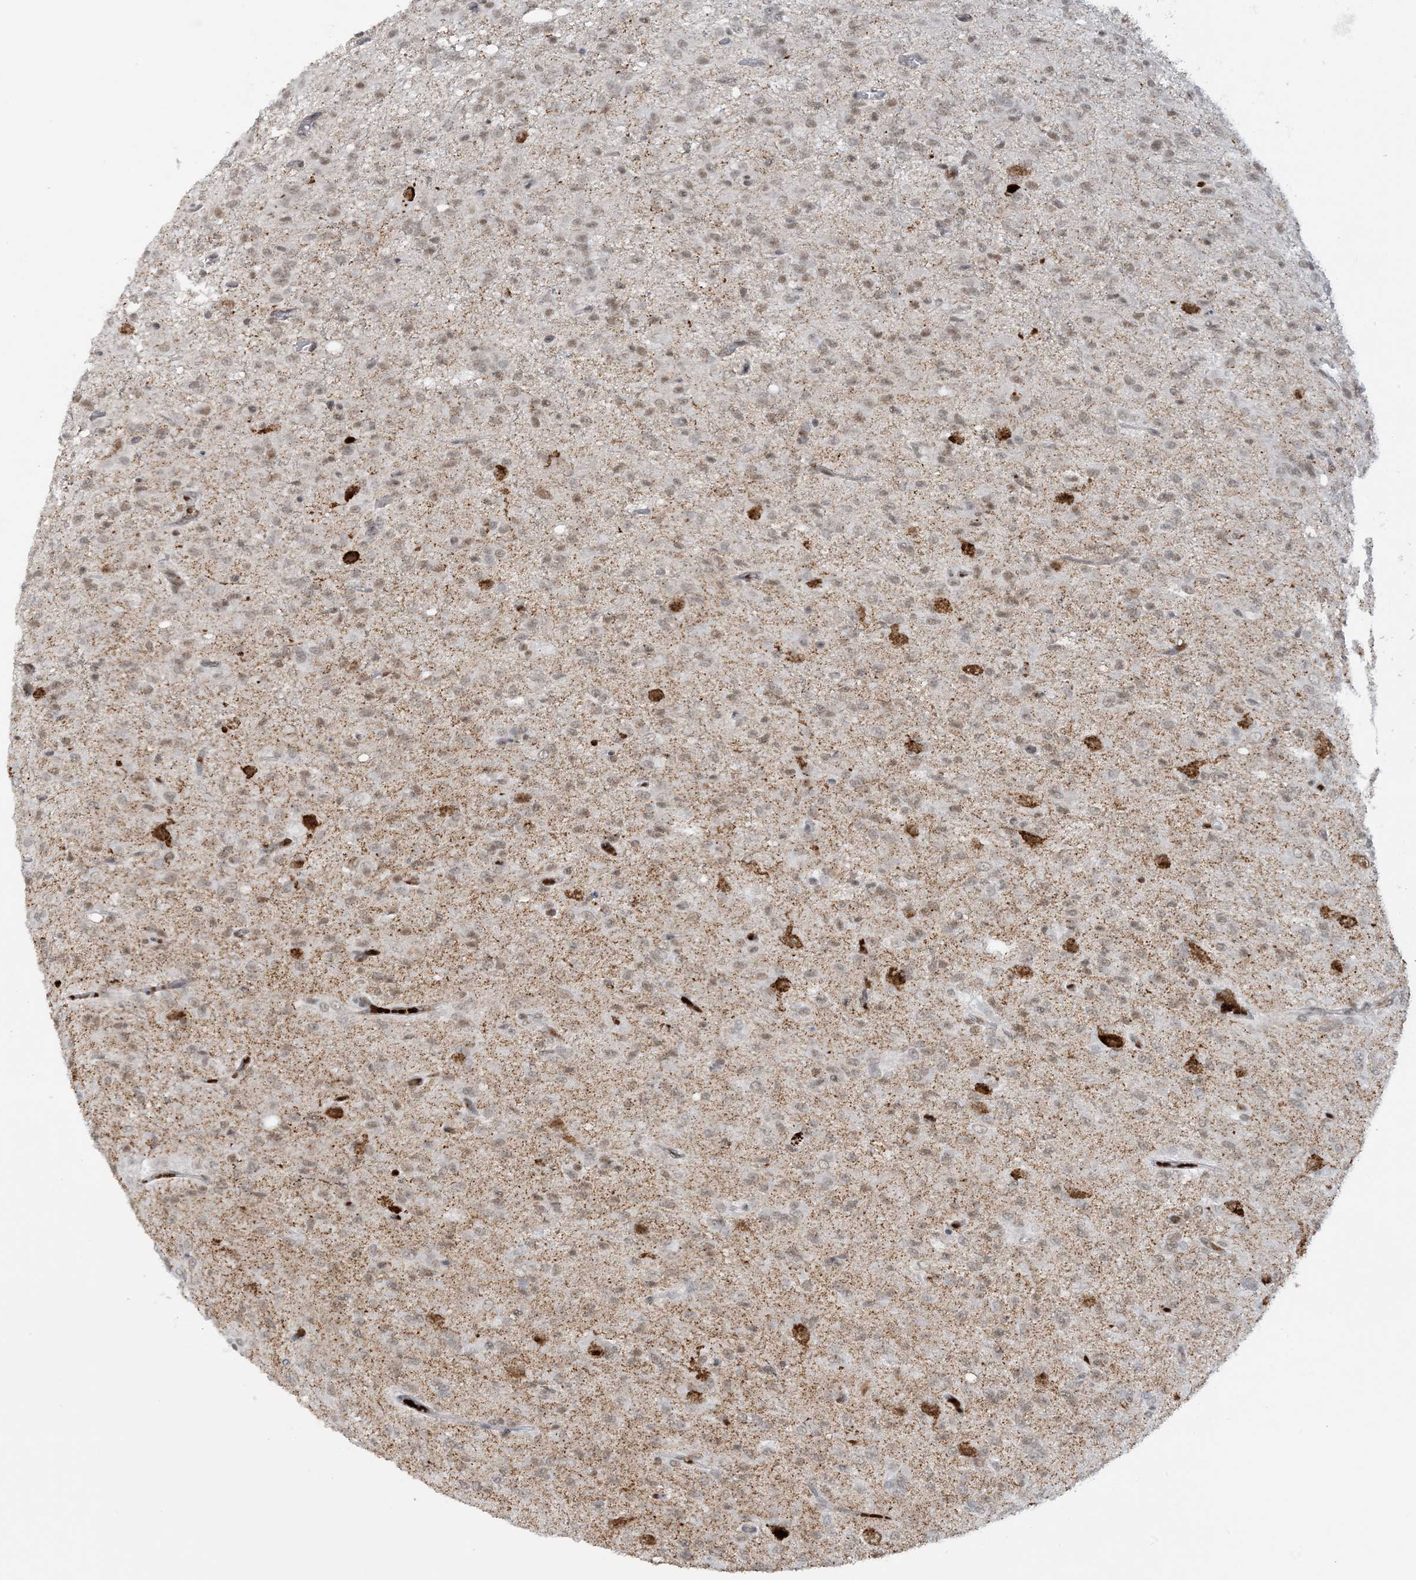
{"staining": {"intensity": "moderate", "quantity": ">75%", "location": "cytoplasmic/membranous,nuclear"}, "tissue": "glioma", "cell_type": "Tumor cells", "image_type": "cancer", "snomed": [{"axis": "morphology", "description": "Glioma, malignant, High grade"}, {"axis": "topography", "description": "Brain"}], "caption": "Glioma was stained to show a protein in brown. There is medium levels of moderate cytoplasmic/membranous and nuclear positivity in approximately >75% of tumor cells. (IHC, brightfield microscopy, high magnification).", "gene": "ECT2L", "patient": {"sex": "female", "age": 59}}